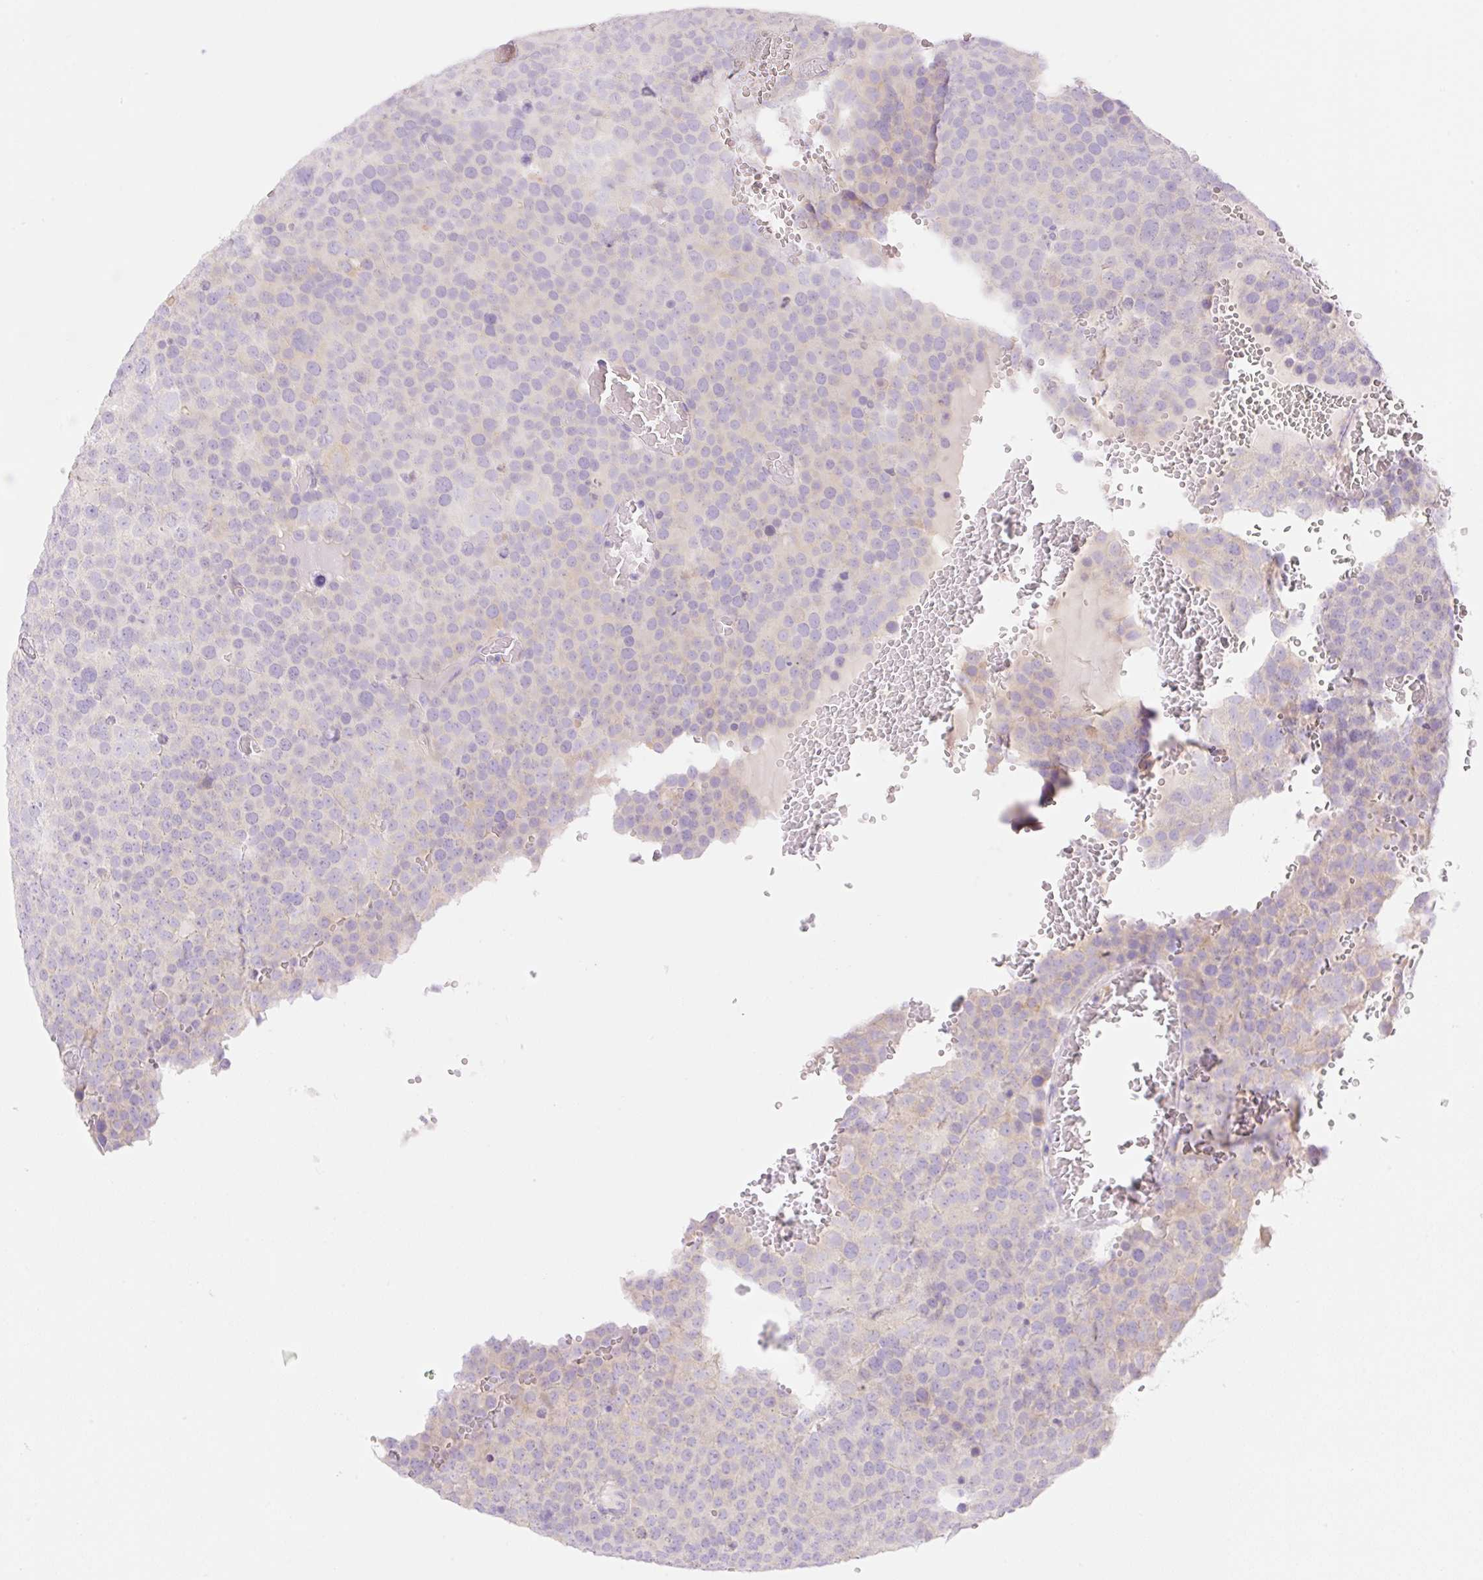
{"staining": {"intensity": "negative", "quantity": "none", "location": "none"}, "tissue": "testis cancer", "cell_type": "Tumor cells", "image_type": "cancer", "snomed": [{"axis": "morphology", "description": "Seminoma, NOS"}, {"axis": "topography", "description": "Testis"}], "caption": "Immunohistochemistry histopathology image of neoplastic tissue: testis cancer stained with DAB displays no significant protein expression in tumor cells.", "gene": "DENND5A", "patient": {"sex": "male", "age": 71}}